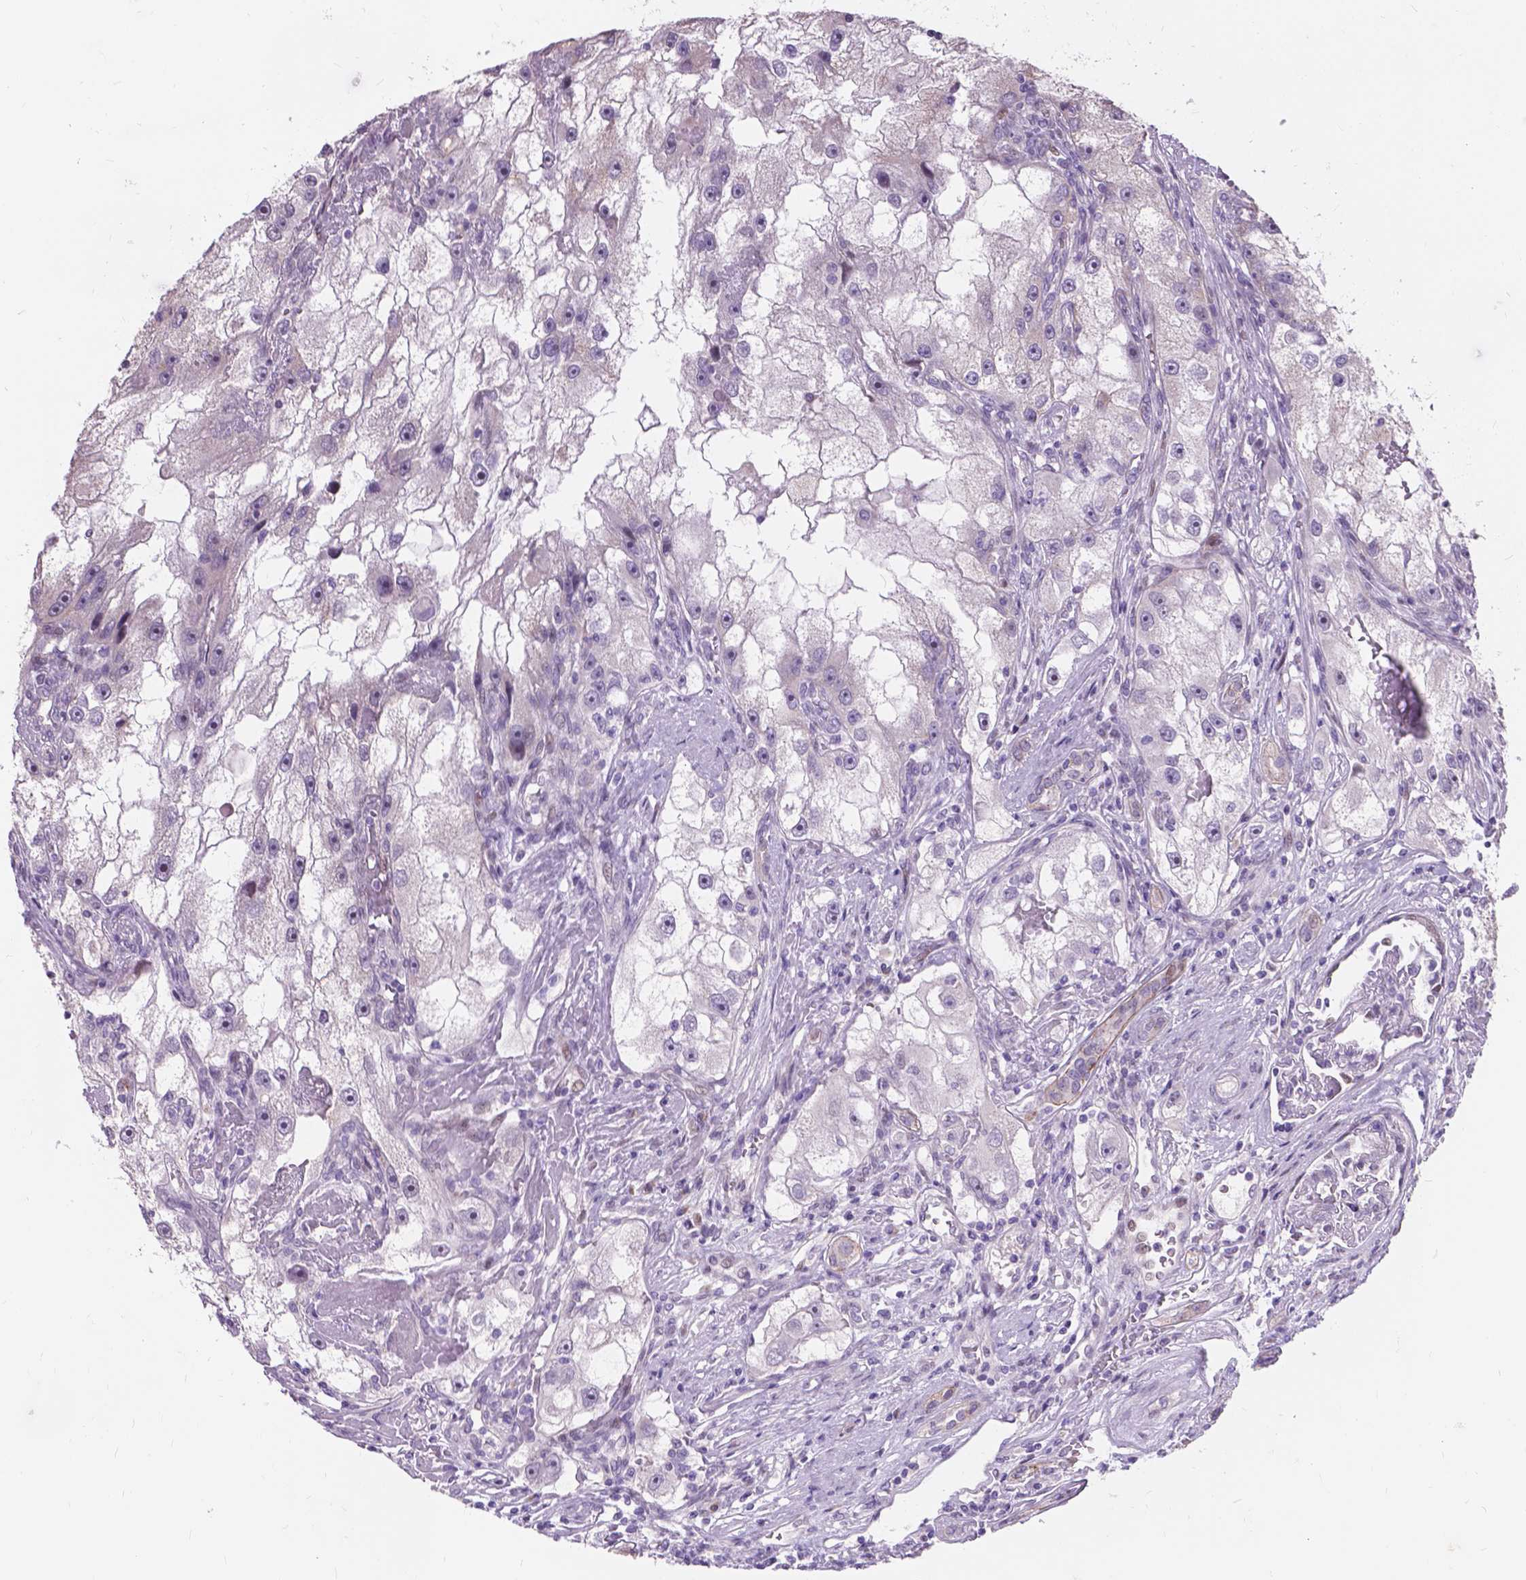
{"staining": {"intensity": "weak", "quantity": "<25%", "location": "cytoplasmic/membranous"}, "tissue": "renal cancer", "cell_type": "Tumor cells", "image_type": "cancer", "snomed": [{"axis": "morphology", "description": "Adenocarcinoma, NOS"}, {"axis": "topography", "description": "Kidney"}], "caption": "The photomicrograph reveals no staining of tumor cells in adenocarcinoma (renal).", "gene": "MYH14", "patient": {"sex": "male", "age": 63}}